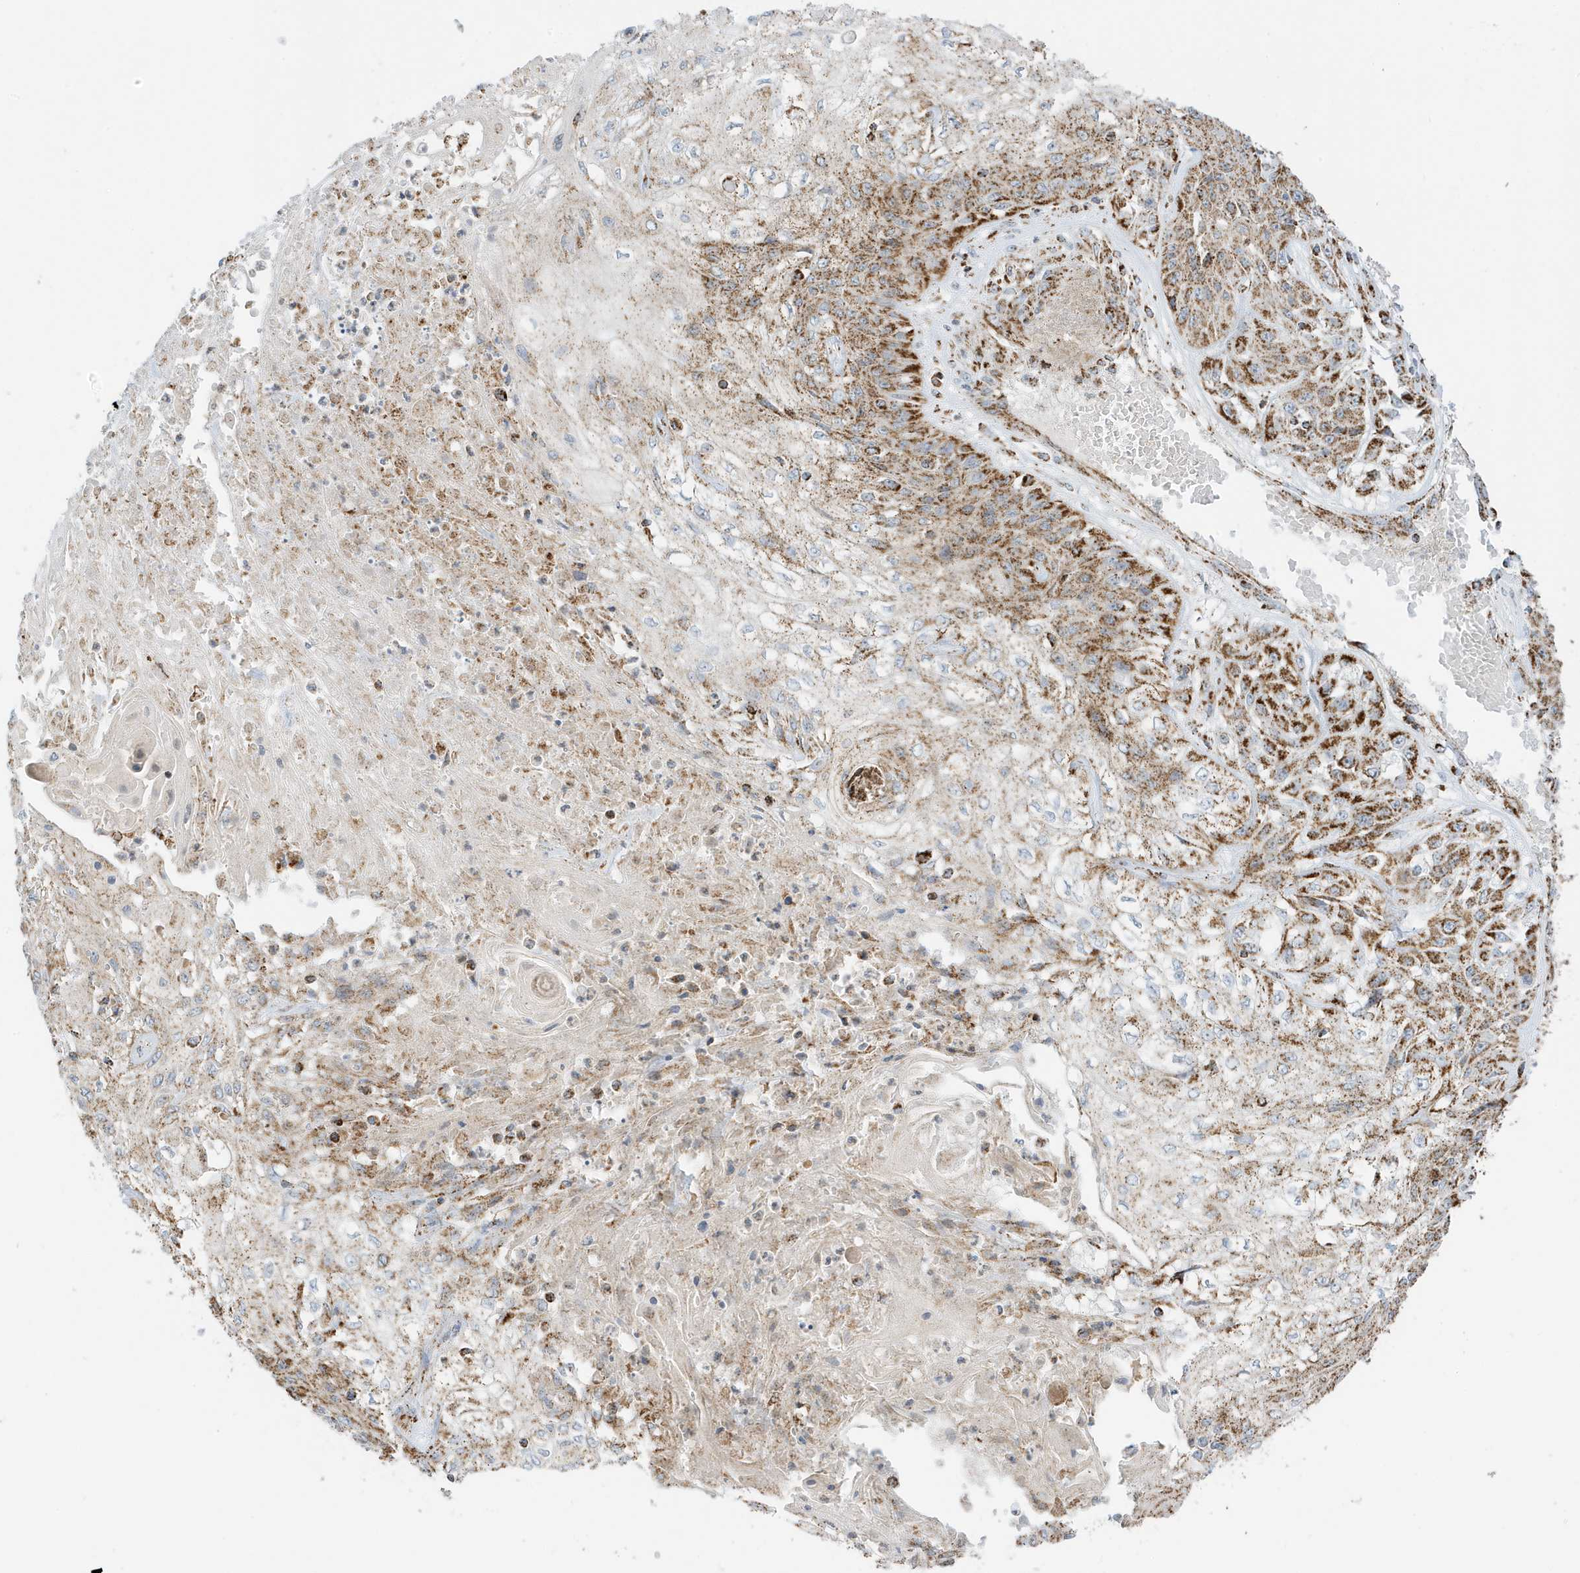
{"staining": {"intensity": "moderate", "quantity": ">75%", "location": "cytoplasmic/membranous"}, "tissue": "skin cancer", "cell_type": "Tumor cells", "image_type": "cancer", "snomed": [{"axis": "morphology", "description": "Squamous cell carcinoma, NOS"}, {"axis": "morphology", "description": "Squamous cell carcinoma, metastatic, NOS"}, {"axis": "topography", "description": "Skin"}, {"axis": "topography", "description": "Lymph node"}], "caption": "Immunohistochemistry photomicrograph of skin cancer stained for a protein (brown), which displays medium levels of moderate cytoplasmic/membranous positivity in about >75% of tumor cells.", "gene": "ATP5ME", "patient": {"sex": "male", "age": 75}}